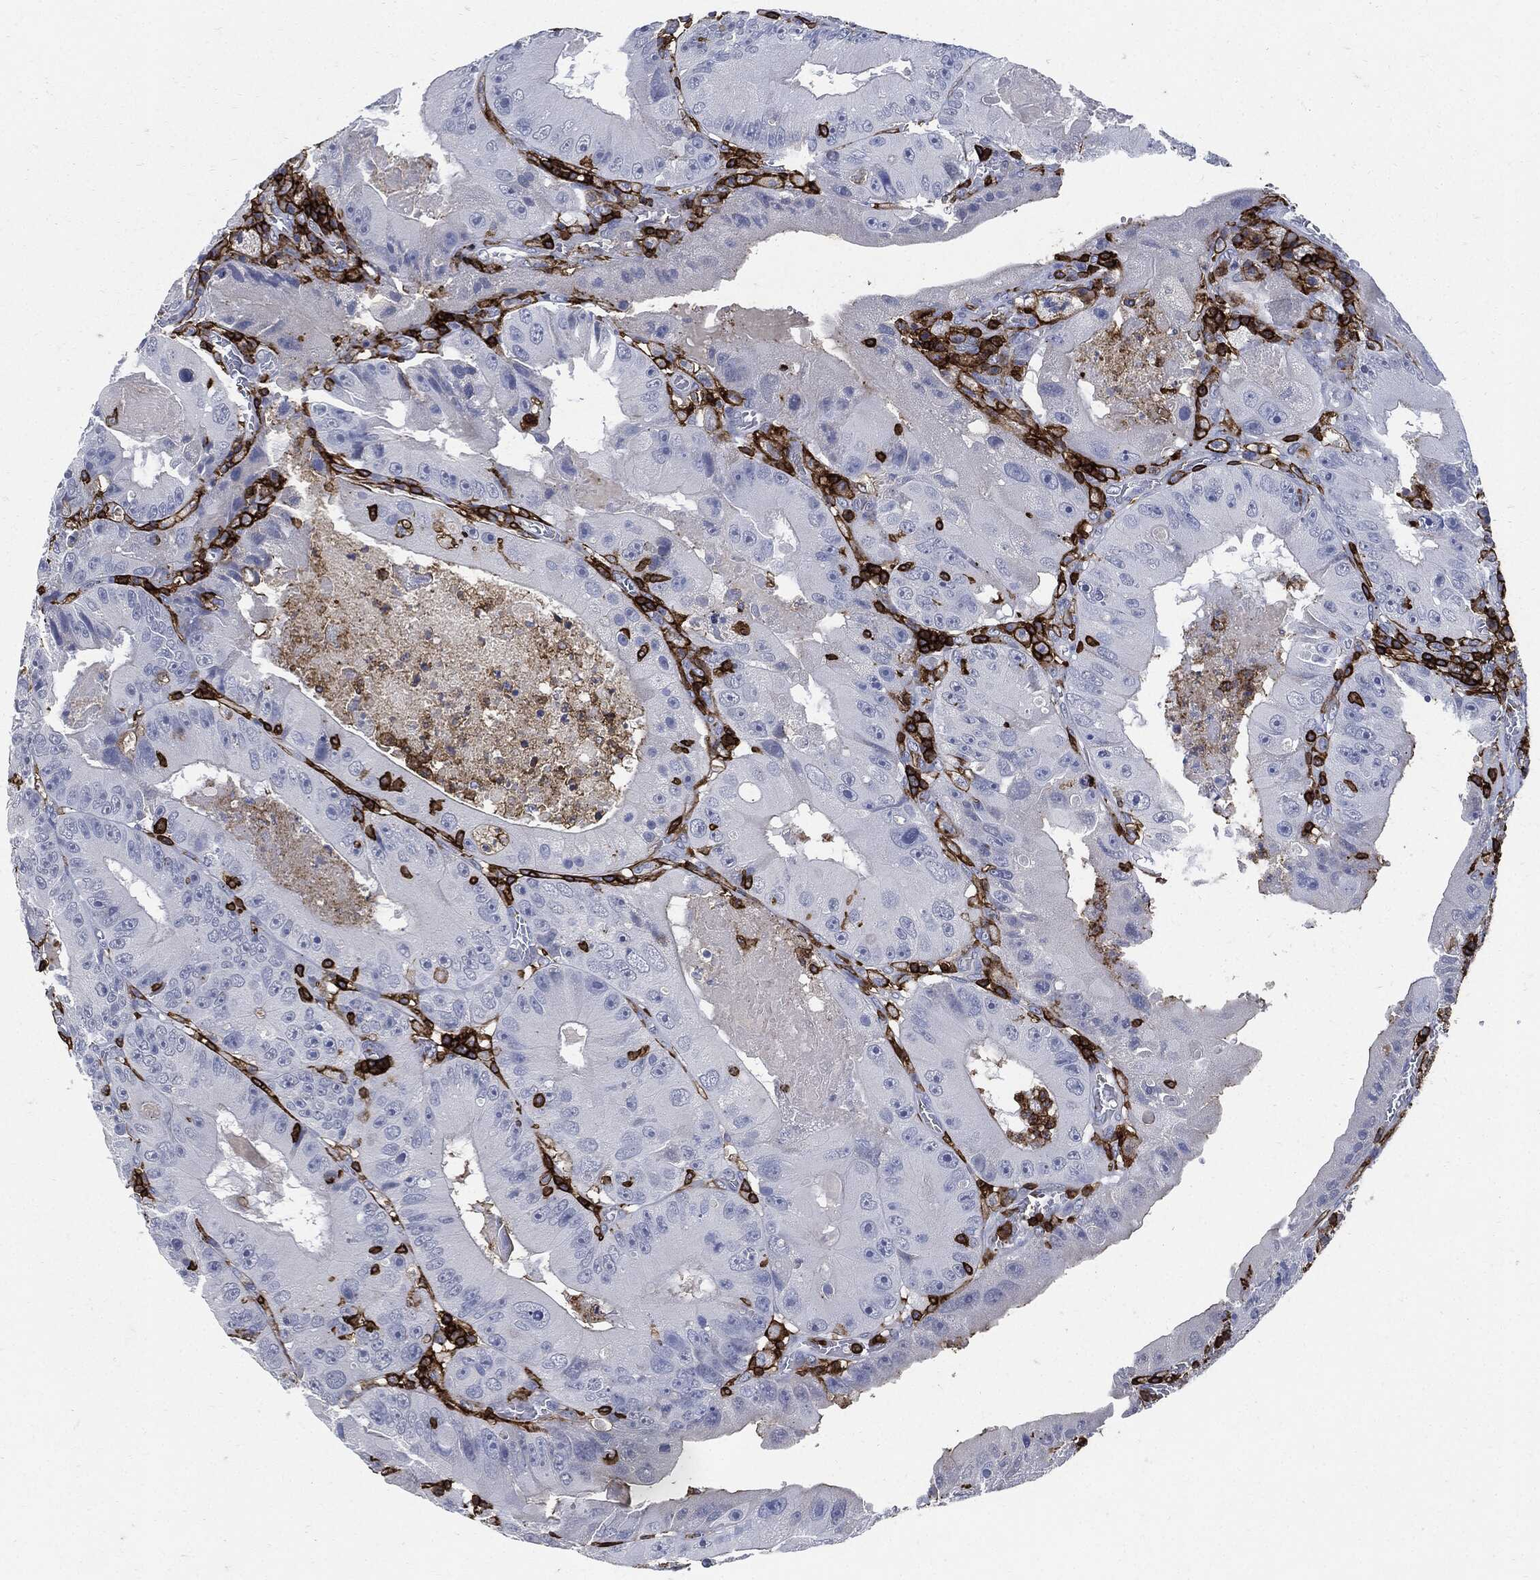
{"staining": {"intensity": "negative", "quantity": "none", "location": "none"}, "tissue": "colorectal cancer", "cell_type": "Tumor cells", "image_type": "cancer", "snomed": [{"axis": "morphology", "description": "Adenocarcinoma, NOS"}, {"axis": "topography", "description": "Colon"}], "caption": "Protein analysis of adenocarcinoma (colorectal) displays no significant expression in tumor cells. (DAB (3,3'-diaminobenzidine) IHC visualized using brightfield microscopy, high magnification).", "gene": "PTPRC", "patient": {"sex": "female", "age": 86}}